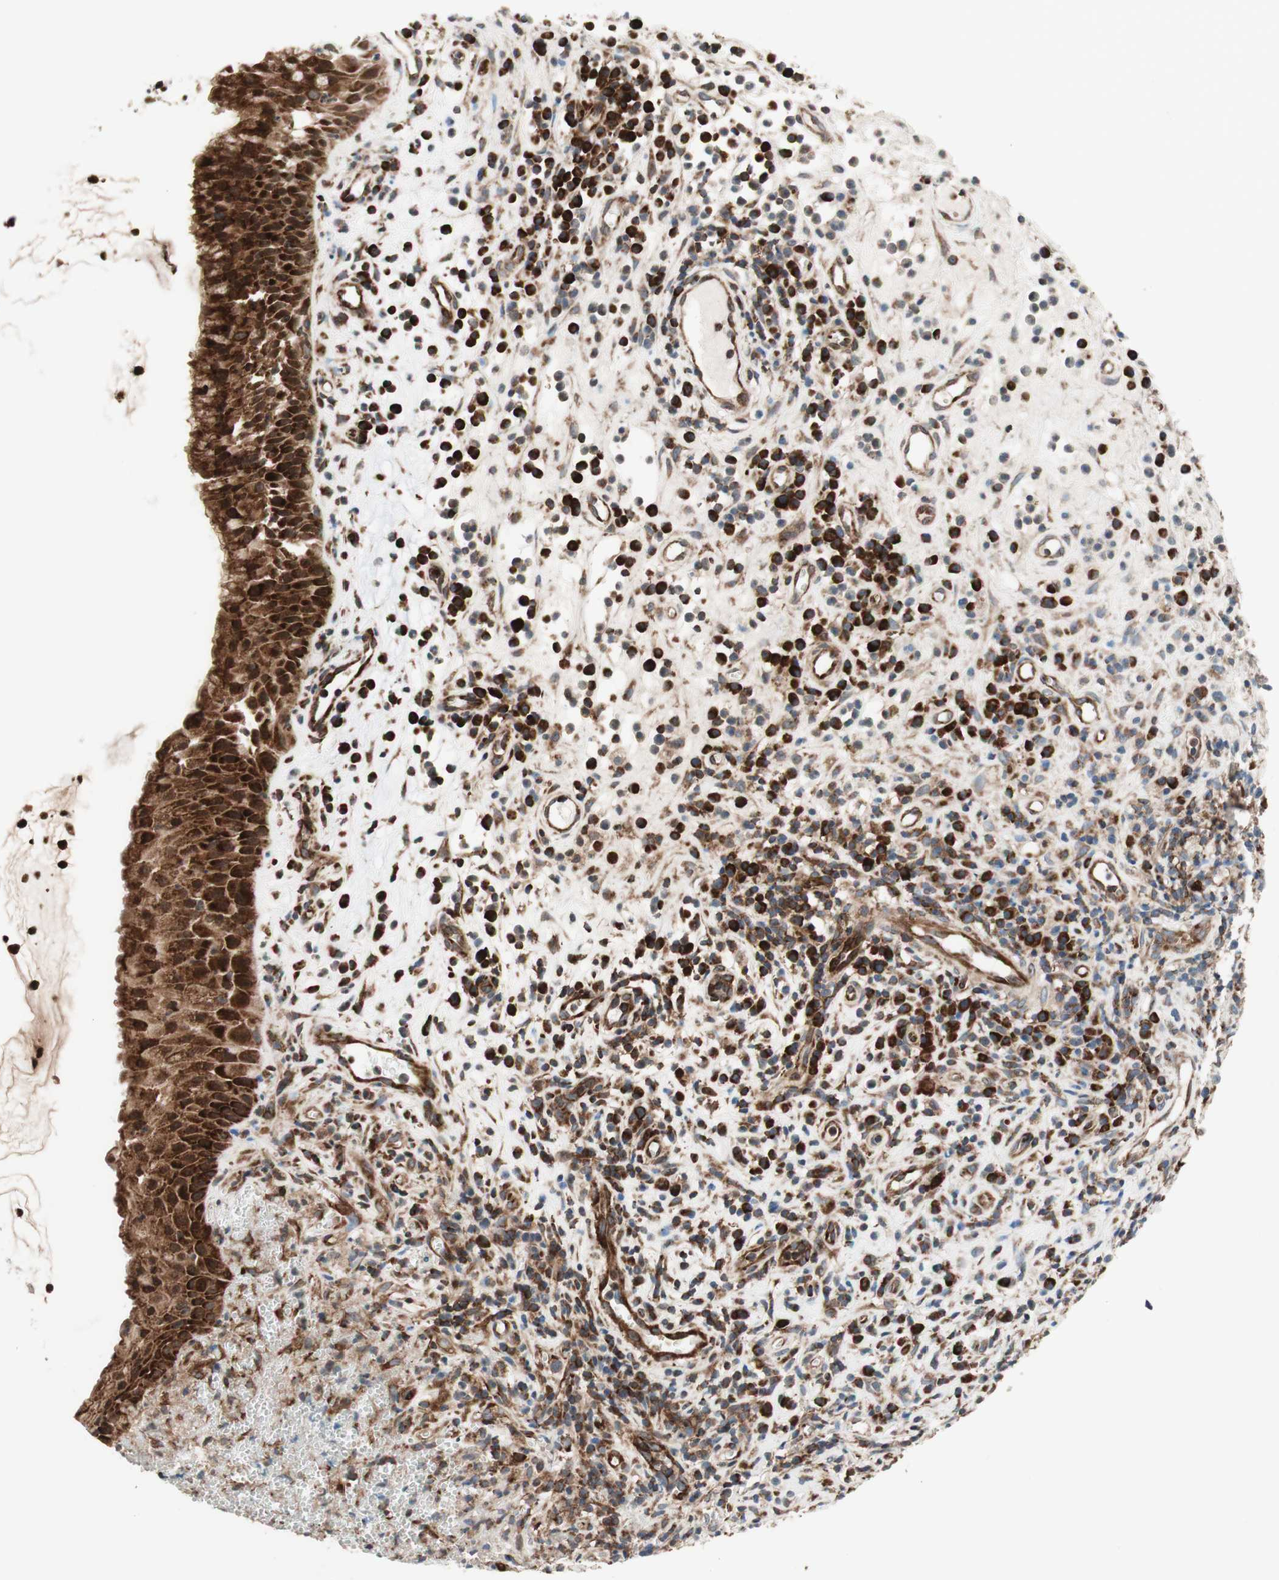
{"staining": {"intensity": "strong", "quantity": ">75%", "location": "cytoplasmic/membranous"}, "tissue": "nasopharynx", "cell_type": "Respiratory epithelial cells", "image_type": "normal", "snomed": [{"axis": "morphology", "description": "Normal tissue, NOS"}, {"axis": "topography", "description": "Nasopharynx"}], "caption": "High-magnification brightfield microscopy of benign nasopharynx stained with DAB (3,3'-diaminobenzidine) (brown) and counterstained with hematoxylin (blue). respiratory epithelial cells exhibit strong cytoplasmic/membranous staining is present in approximately>75% of cells. (brown staining indicates protein expression, while blue staining denotes nuclei).", "gene": "CCN4", "patient": {"sex": "female", "age": 51}}